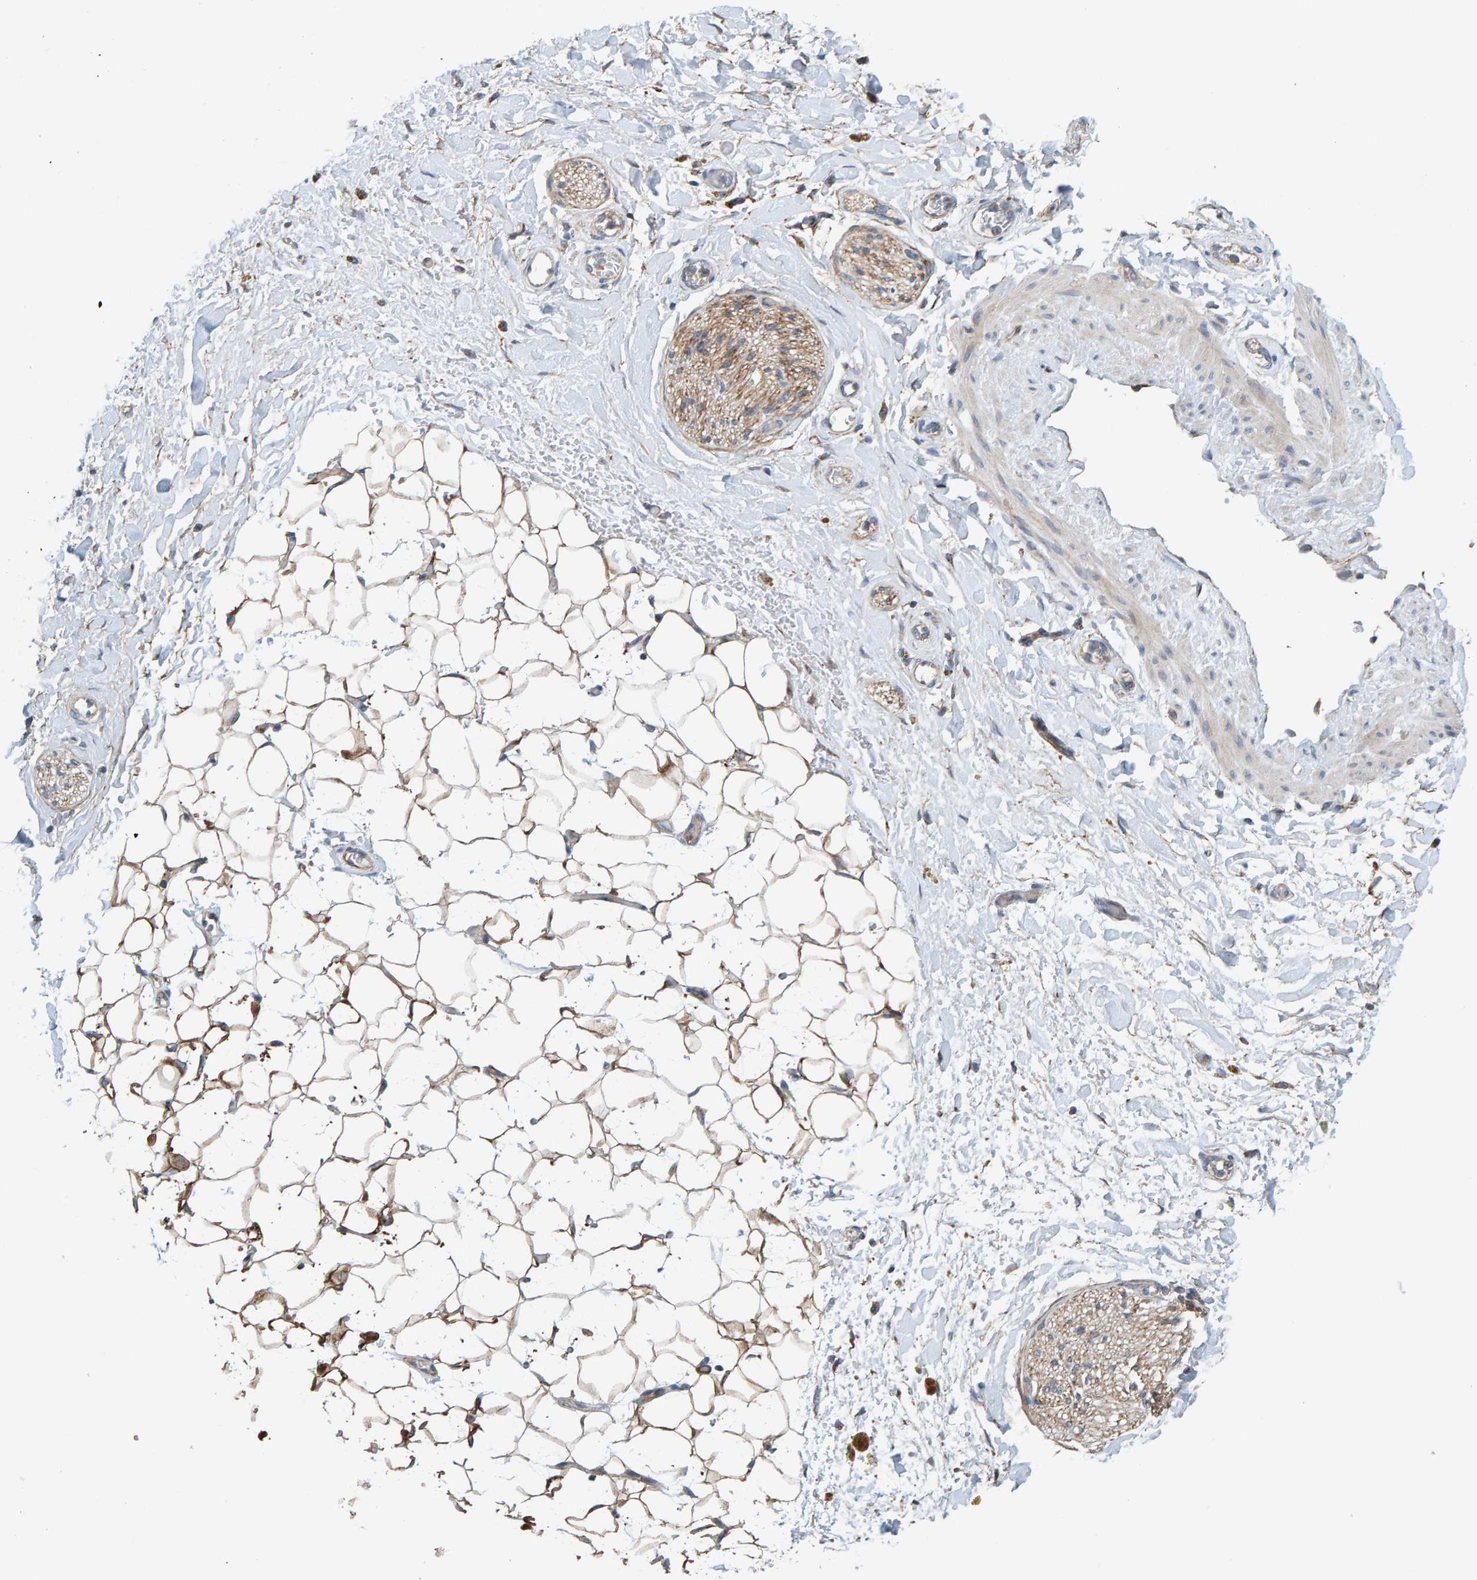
{"staining": {"intensity": "moderate", "quantity": ">75%", "location": "cytoplasmic/membranous"}, "tissue": "adipose tissue", "cell_type": "Adipocytes", "image_type": "normal", "snomed": [{"axis": "morphology", "description": "Normal tissue, NOS"}, {"axis": "topography", "description": "Kidney"}, {"axis": "topography", "description": "Peripheral nerve tissue"}], "caption": "DAB immunohistochemical staining of normal human adipose tissue exhibits moderate cytoplasmic/membranous protein positivity in approximately >75% of adipocytes. (Brightfield microscopy of DAB IHC at high magnification).", "gene": "RGP1", "patient": {"sex": "male", "age": 7}}